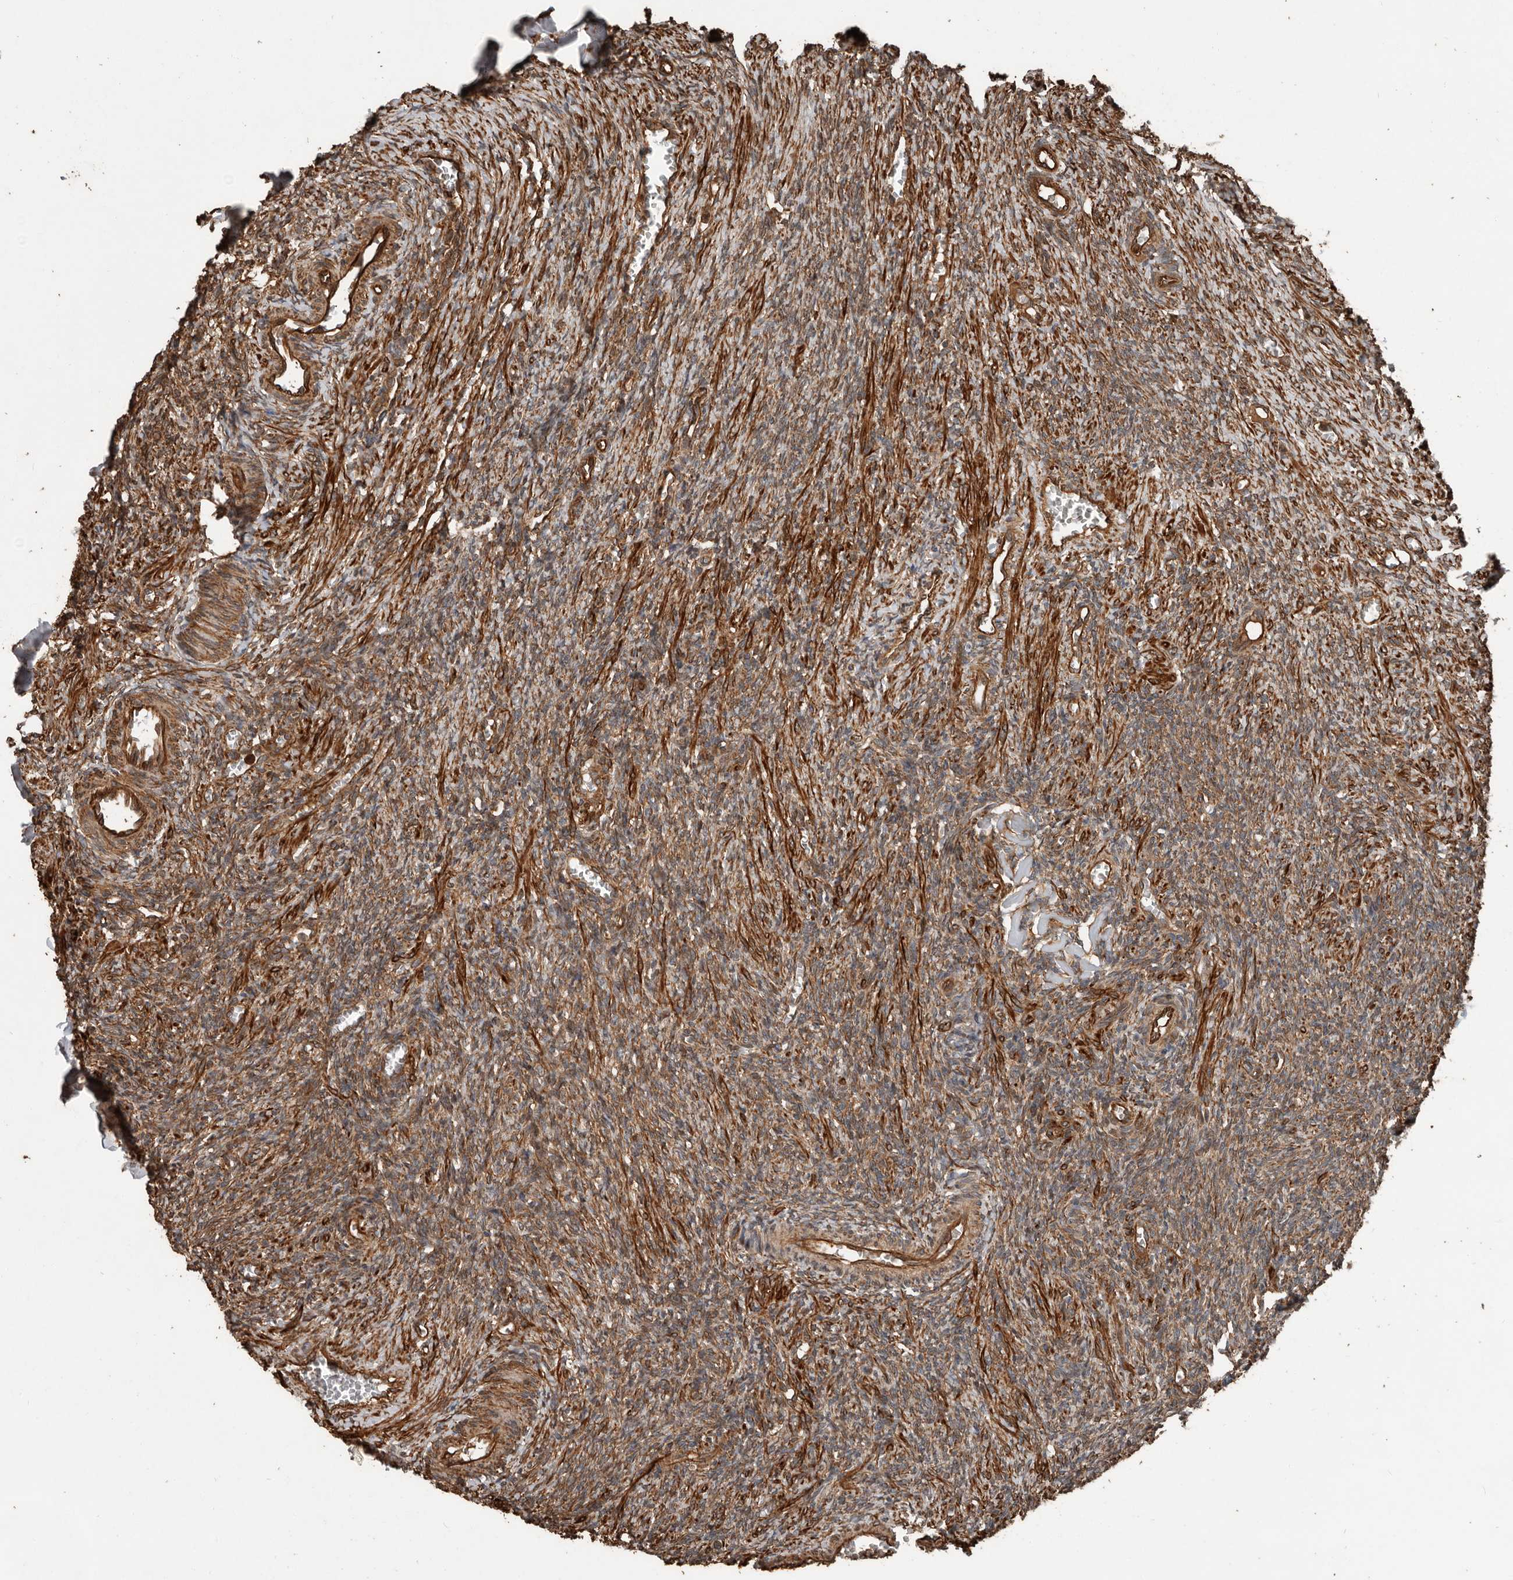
{"staining": {"intensity": "moderate", "quantity": ">75%", "location": "cytoplasmic/membranous"}, "tissue": "ovary", "cell_type": "Ovarian stroma cells", "image_type": "normal", "snomed": [{"axis": "morphology", "description": "Normal tissue, NOS"}, {"axis": "topography", "description": "Ovary"}], "caption": "Protein analysis of normal ovary demonstrates moderate cytoplasmic/membranous staining in approximately >75% of ovarian stroma cells.", "gene": "YOD1", "patient": {"sex": "female", "age": 27}}